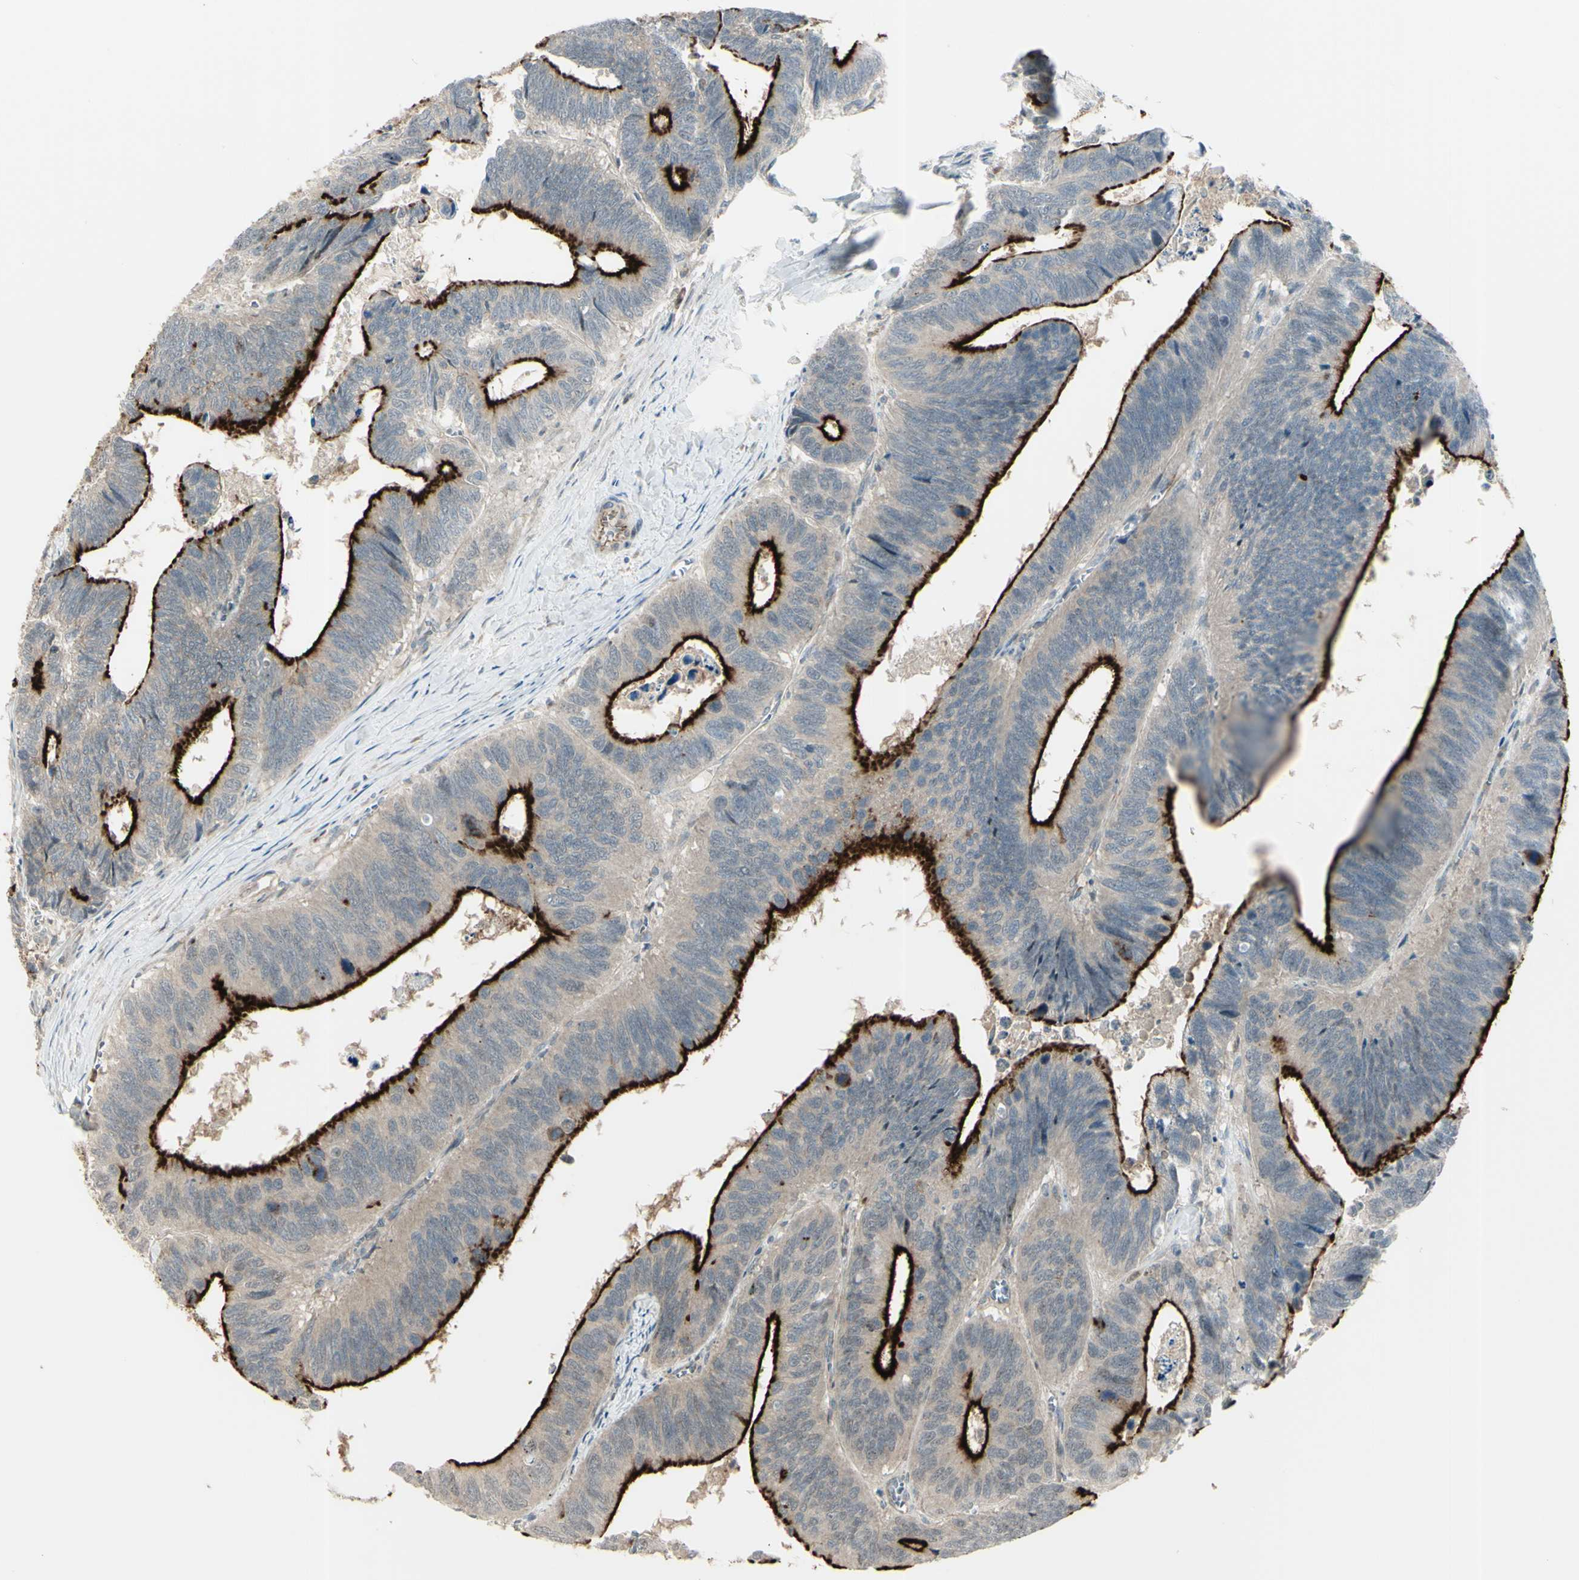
{"staining": {"intensity": "strong", "quantity": "<25%", "location": "cytoplasmic/membranous"}, "tissue": "colorectal cancer", "cell_type": "Tumor cells", "image_type": "cancer", "snomed": [{"axis": "morphology", "description": "Adenocarcinoma, NOS"}, {"axis": "topography", "description": "Colon"}], "caption": "This is an image of immunohistochemistry (IHC) staining of colorectal cancer (adenocarcinoma), which shows strong positivity in the cytoplasmic/membranous of tumor cells.", "gene": "LMTK2", "patient": {"sex": "male", "age": 72}}